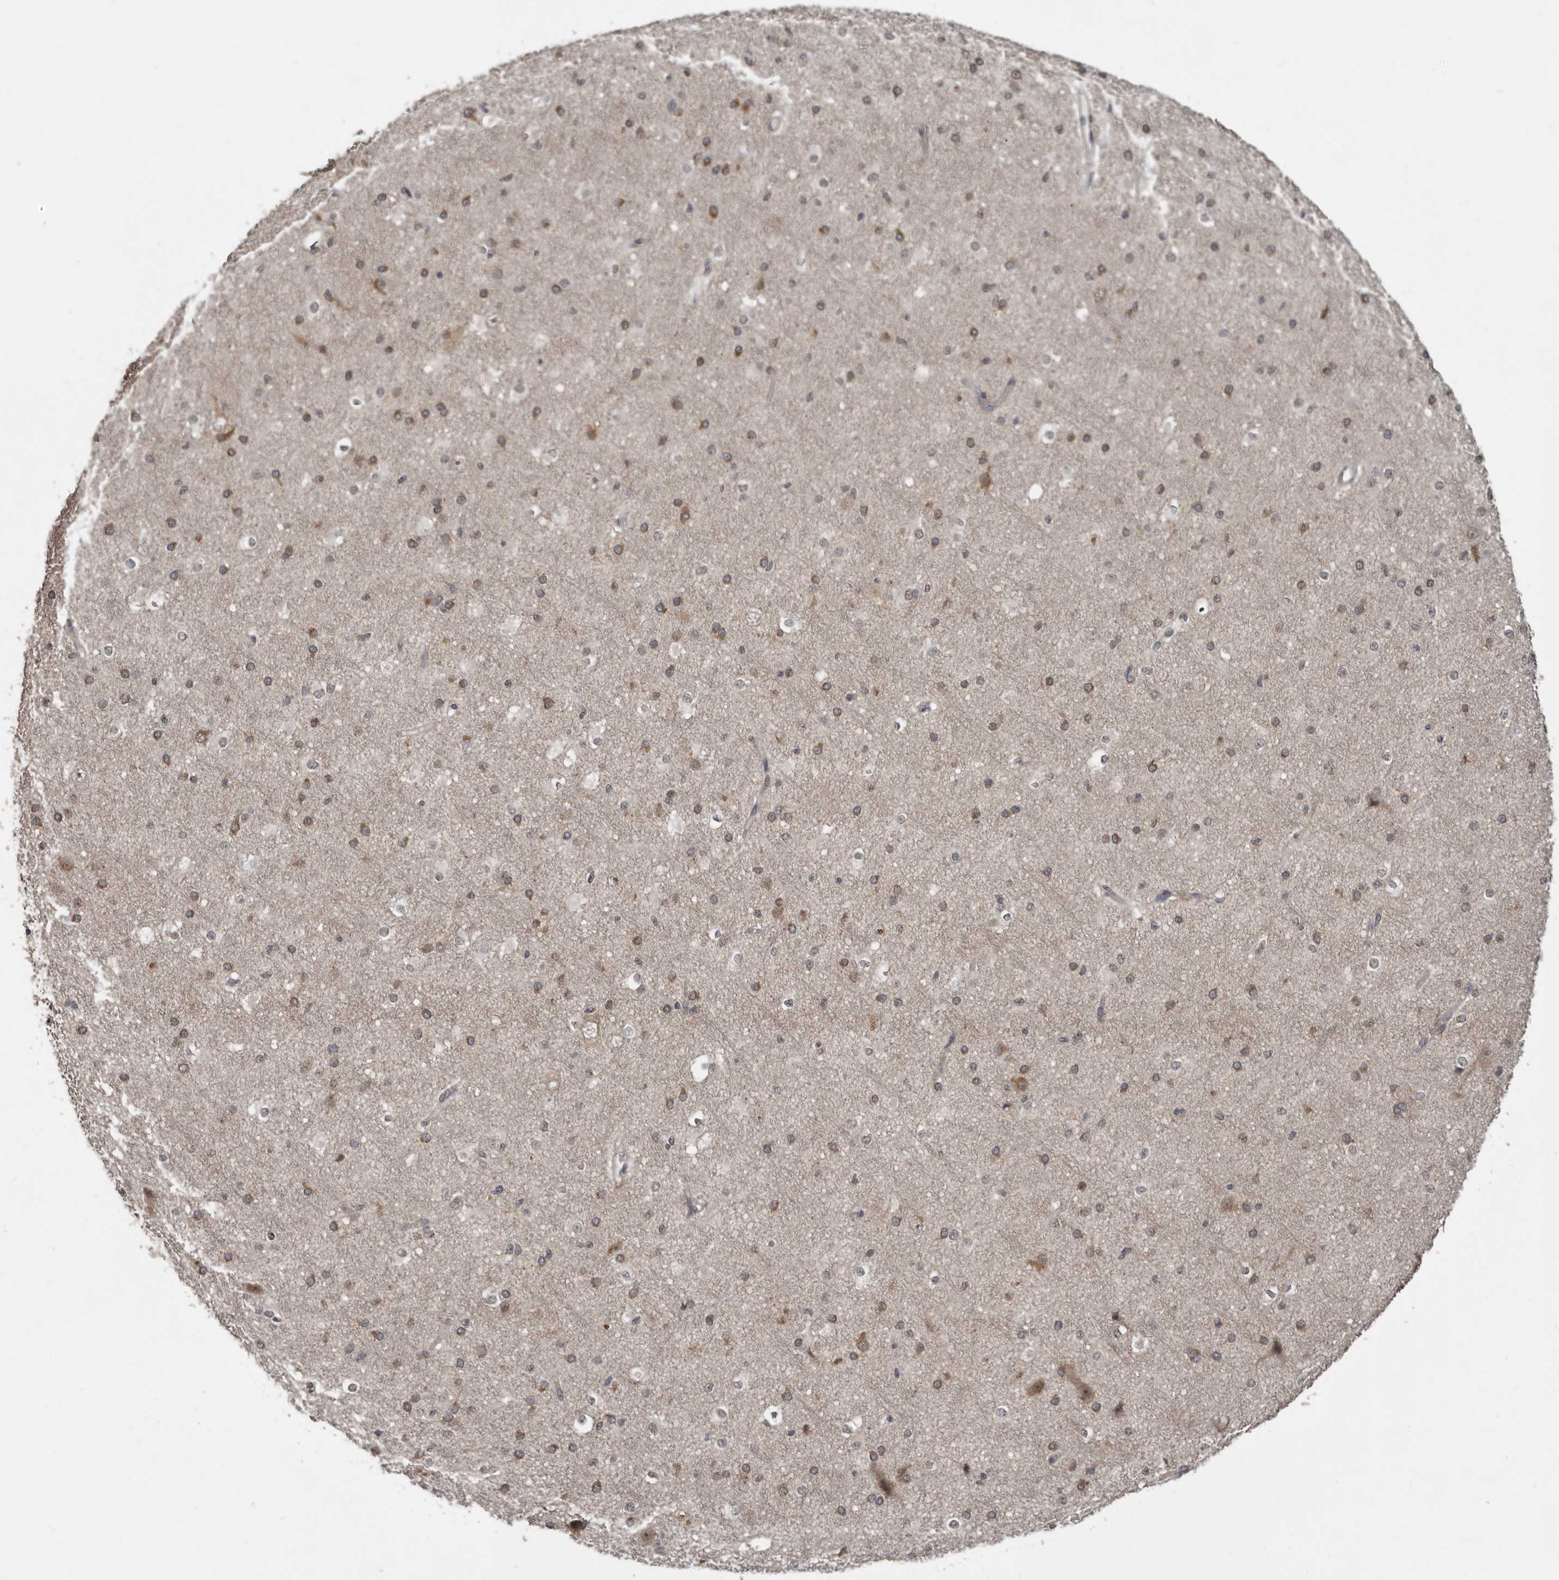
{"staining": {"intensity": "moderate", "quantity": ">75%", "location": "cytoplasmic/membranous"}, "tissue": "cerebral cortex", "cell_type": "Endothelial cells", "image_type": "normal", "snomed": [{"axis": "morphology", "description": "Normal tissue, NOS"}, {"axis": "morphology", "description": "Developmental malformation"}, {"axis": "topography", "description": "Cerebral cortex"}], "caption": "Protein positivity by immunohistochemistry demonstrates moderate cytoplasmic/membranous positivity in approximately >75% of endothelial cells in benign cerebral cortex.", "gene": "BAD", "patient": {"sex": "female", "age": 30}}